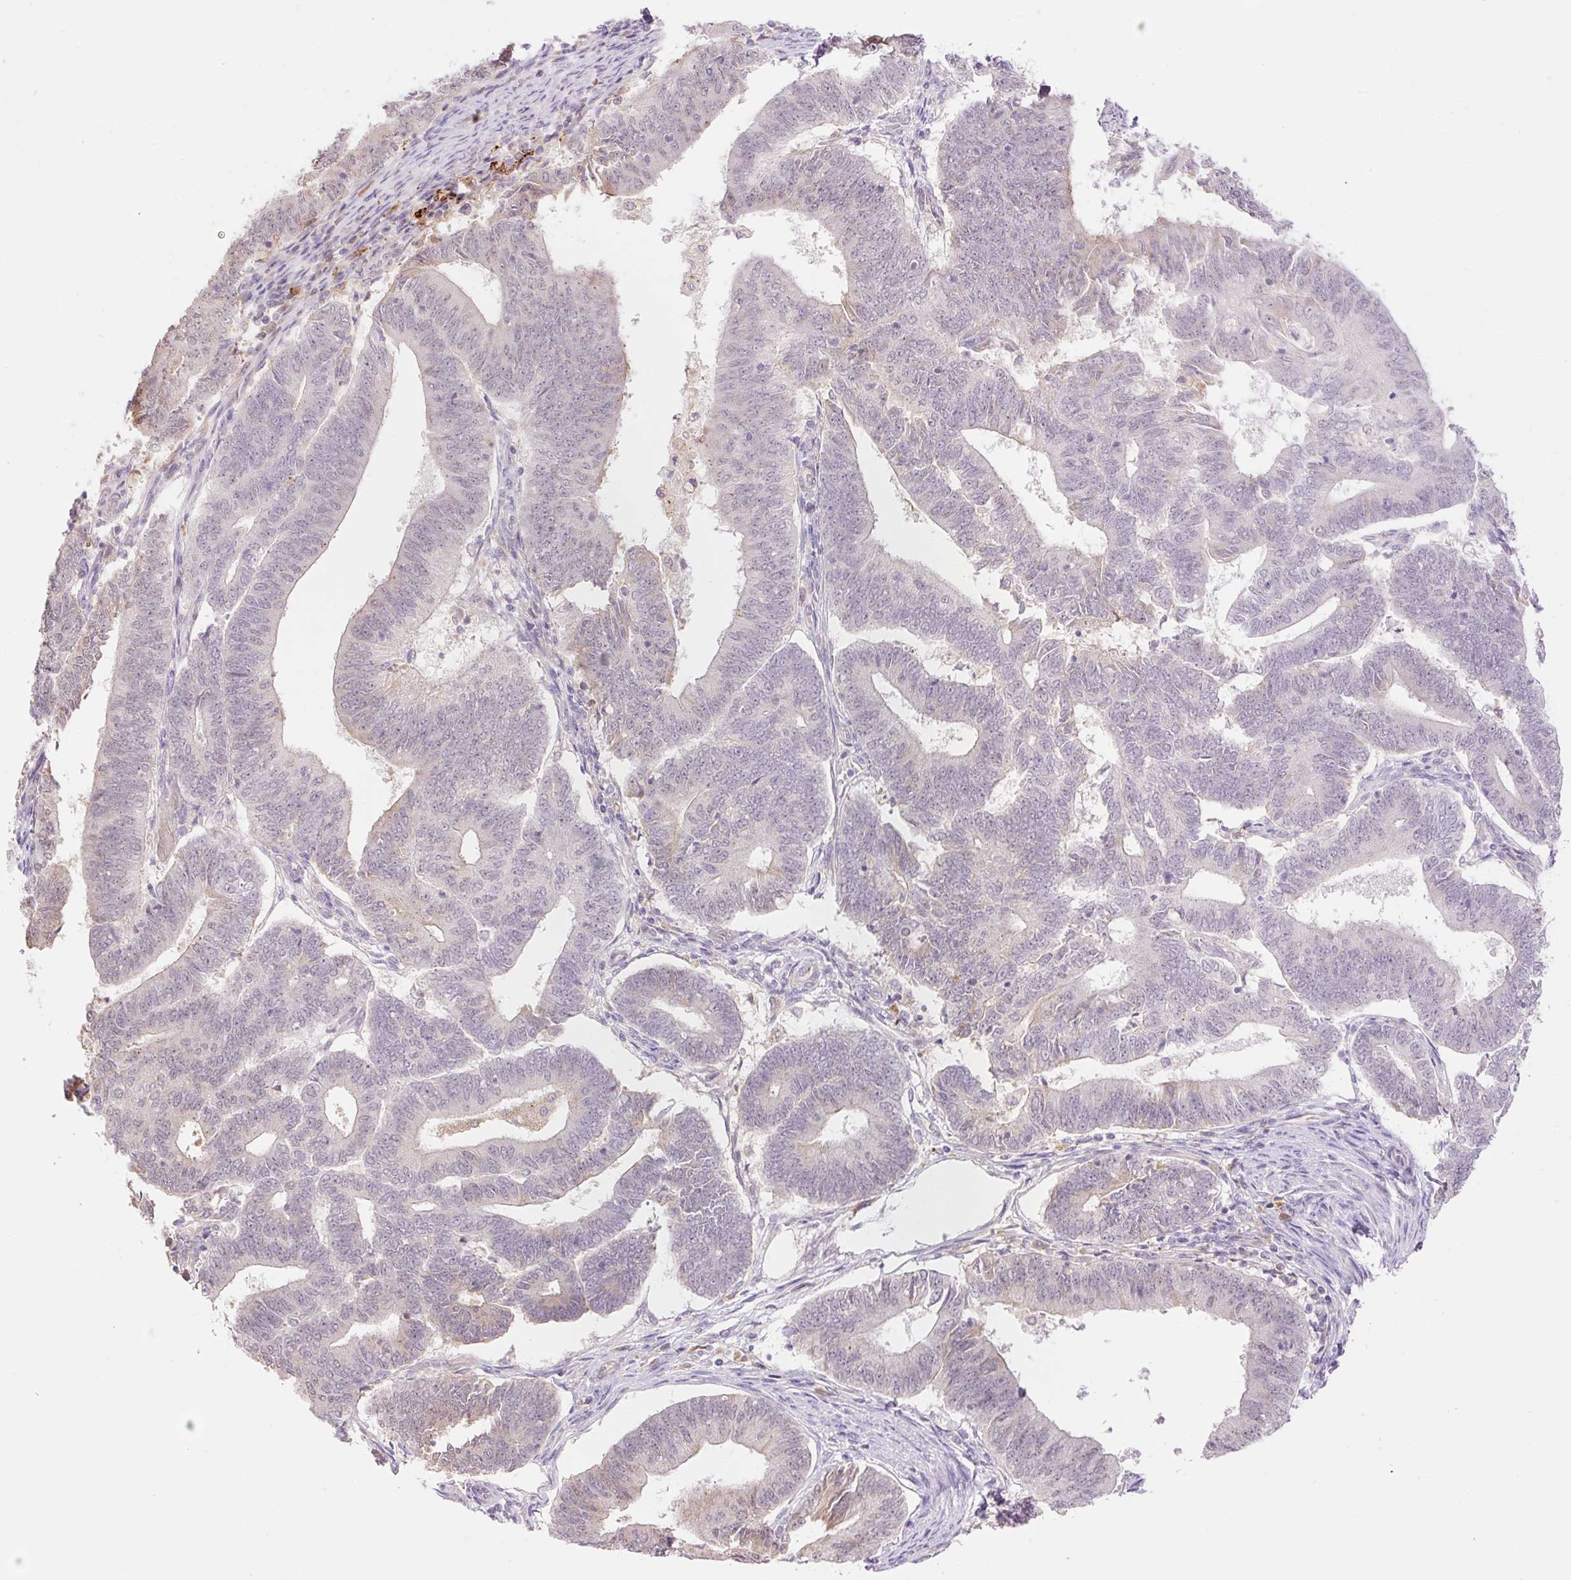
{"staining": {"intensity": "negative", "quantity": "none", "location": "none"}, "tissue": "endometrial cancer", "cell_type": "Tumor cells", "image_type": "cancer", "snomed": [{"axis": "morphology", "description": "Adenocarcinoma, NOS"}, {"axis": "topography", "description": "Endometrium"}], "caption": "Endometrial cancer (adenocarcinoma) stained for a protein using immunohistochemistry (IHC) demonstrates no positivity tumor cells.", "gene": "HABP4", "patient": {"sex": "female", "age": 70}}